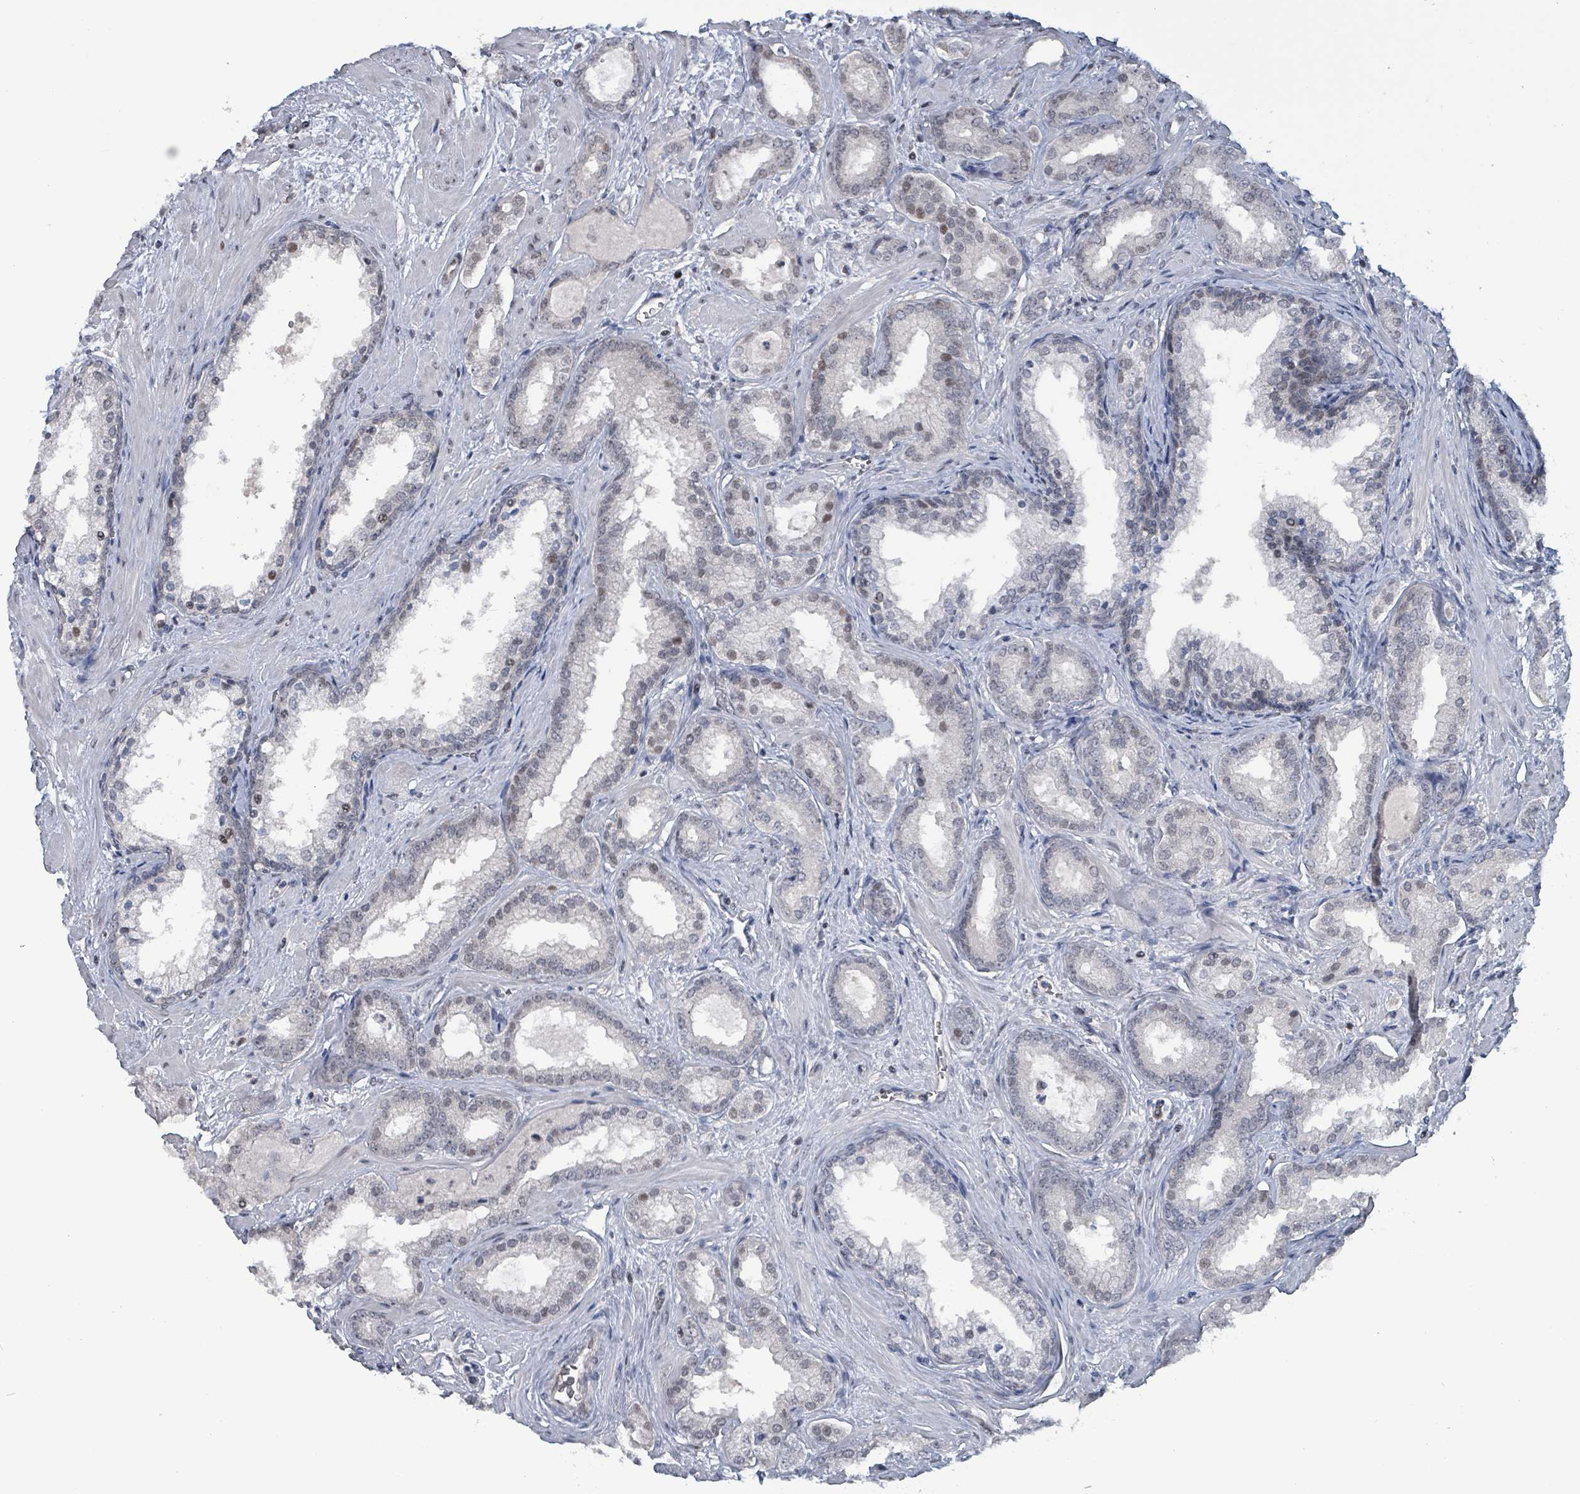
{"staining": {"intensity": "weak", "quantity": "<25%", "location": "nuclear"}, "tissue": "prostate cancer", "cell_type": "Tumor cells", "image_type": "cancer", "snomed": [{"axis": "morphology", "description": "Adenocarcinoma, High grade"}, {"axis": "topography", "description": "Prostate"}], "caption": "DAB immunohistochemical staining of prostate cancer displays no significant positivity in tumor cells. (IHC, brightfield microscopy, high magnification).", "gene": "BIVM", "patient": {"sex": "male", "age": 64}}